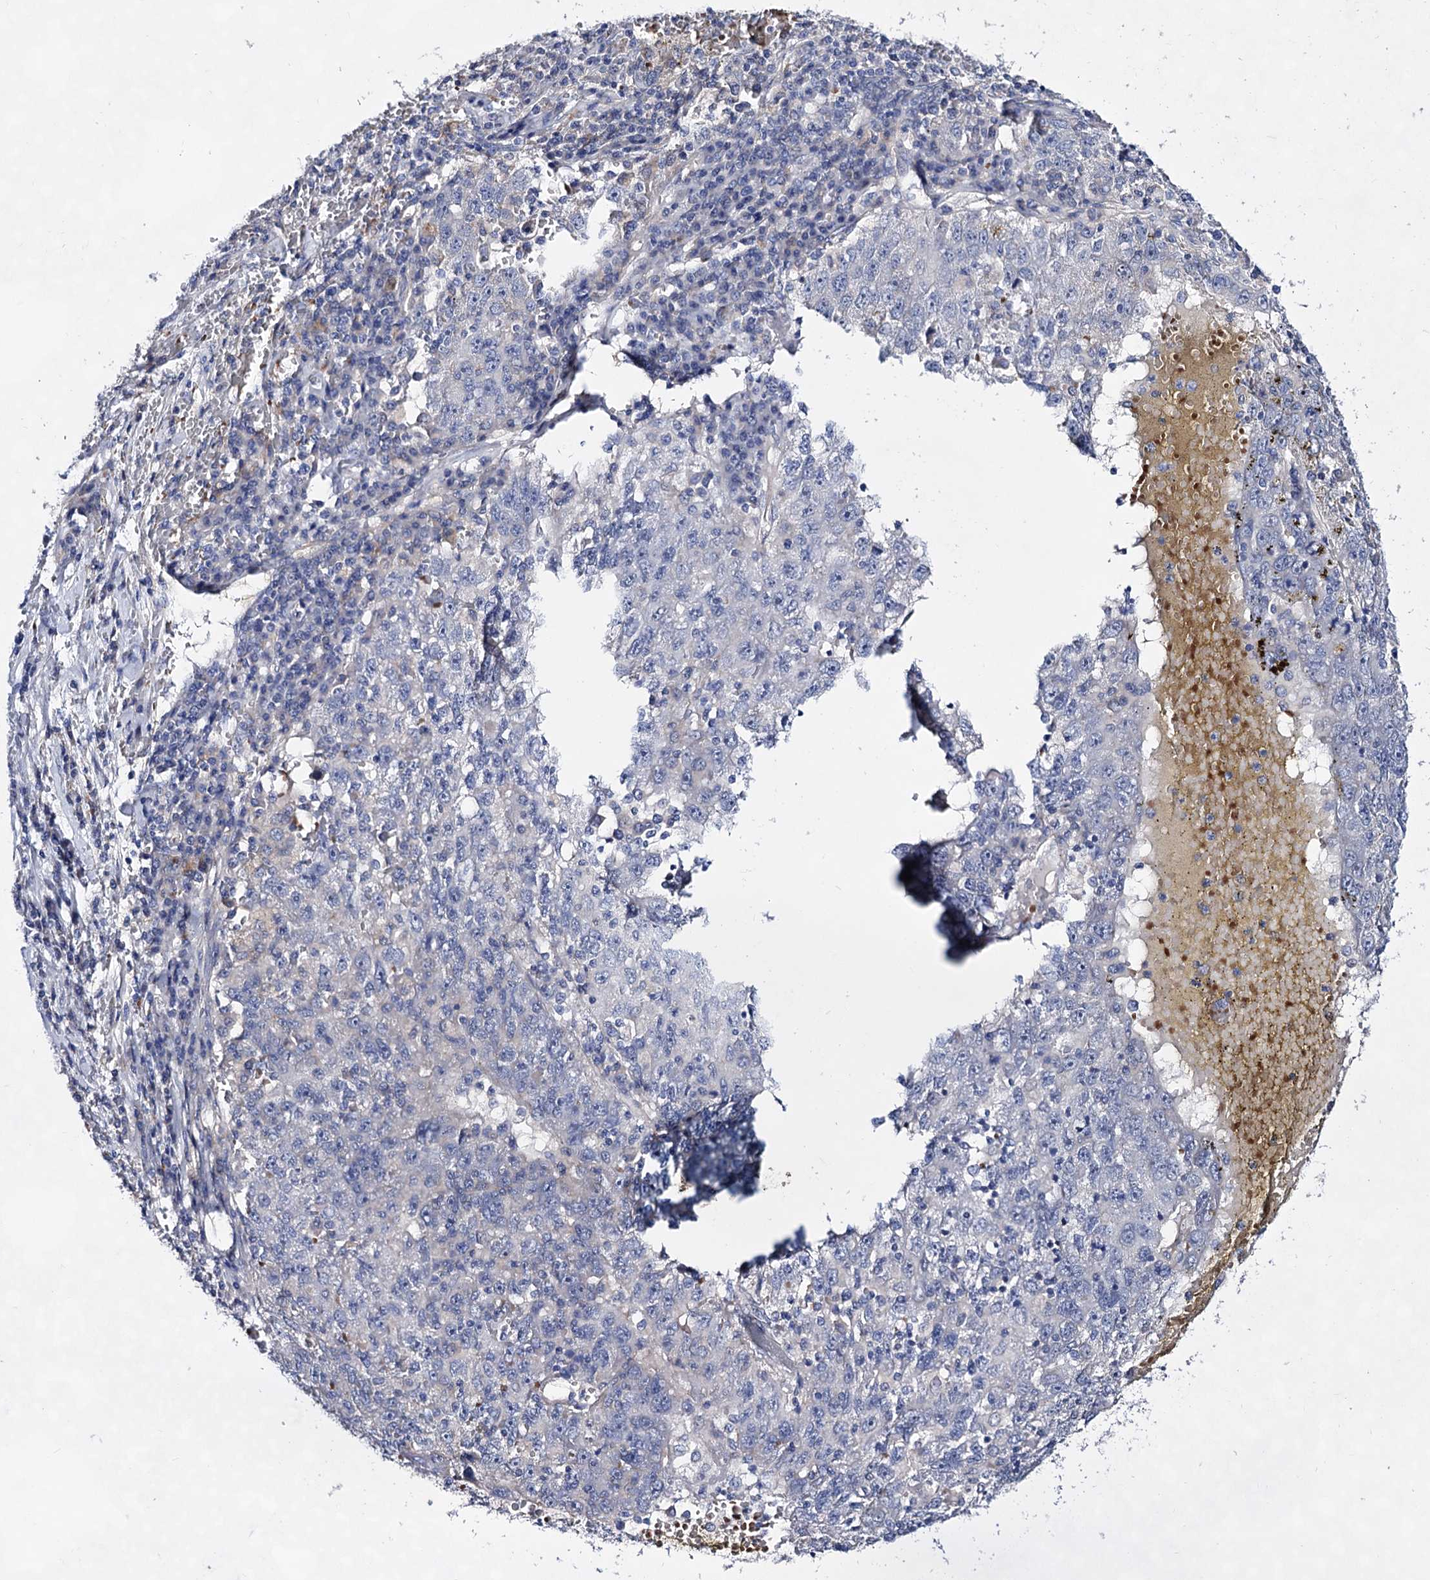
{"staining": {"intensity": "negative", "quantity": "none", "location": "none"}, "tissue": "liver cancer", "cell_type": "Tumor cells", "image_type": "cancer", "snomed": [{"axis": "morphology", "description": "Carcinoma, Hepatocellular, NOS"}, {"axis": "topography", "description": "Liver"}], "caption": "This is an immunohistochemistry histopathology image of human liver cancer (hepatocellular carcinoma). There is no expression in tumor cells.", "gene": "PLIN1", "patient": {"sex": "male", "age": 49}}